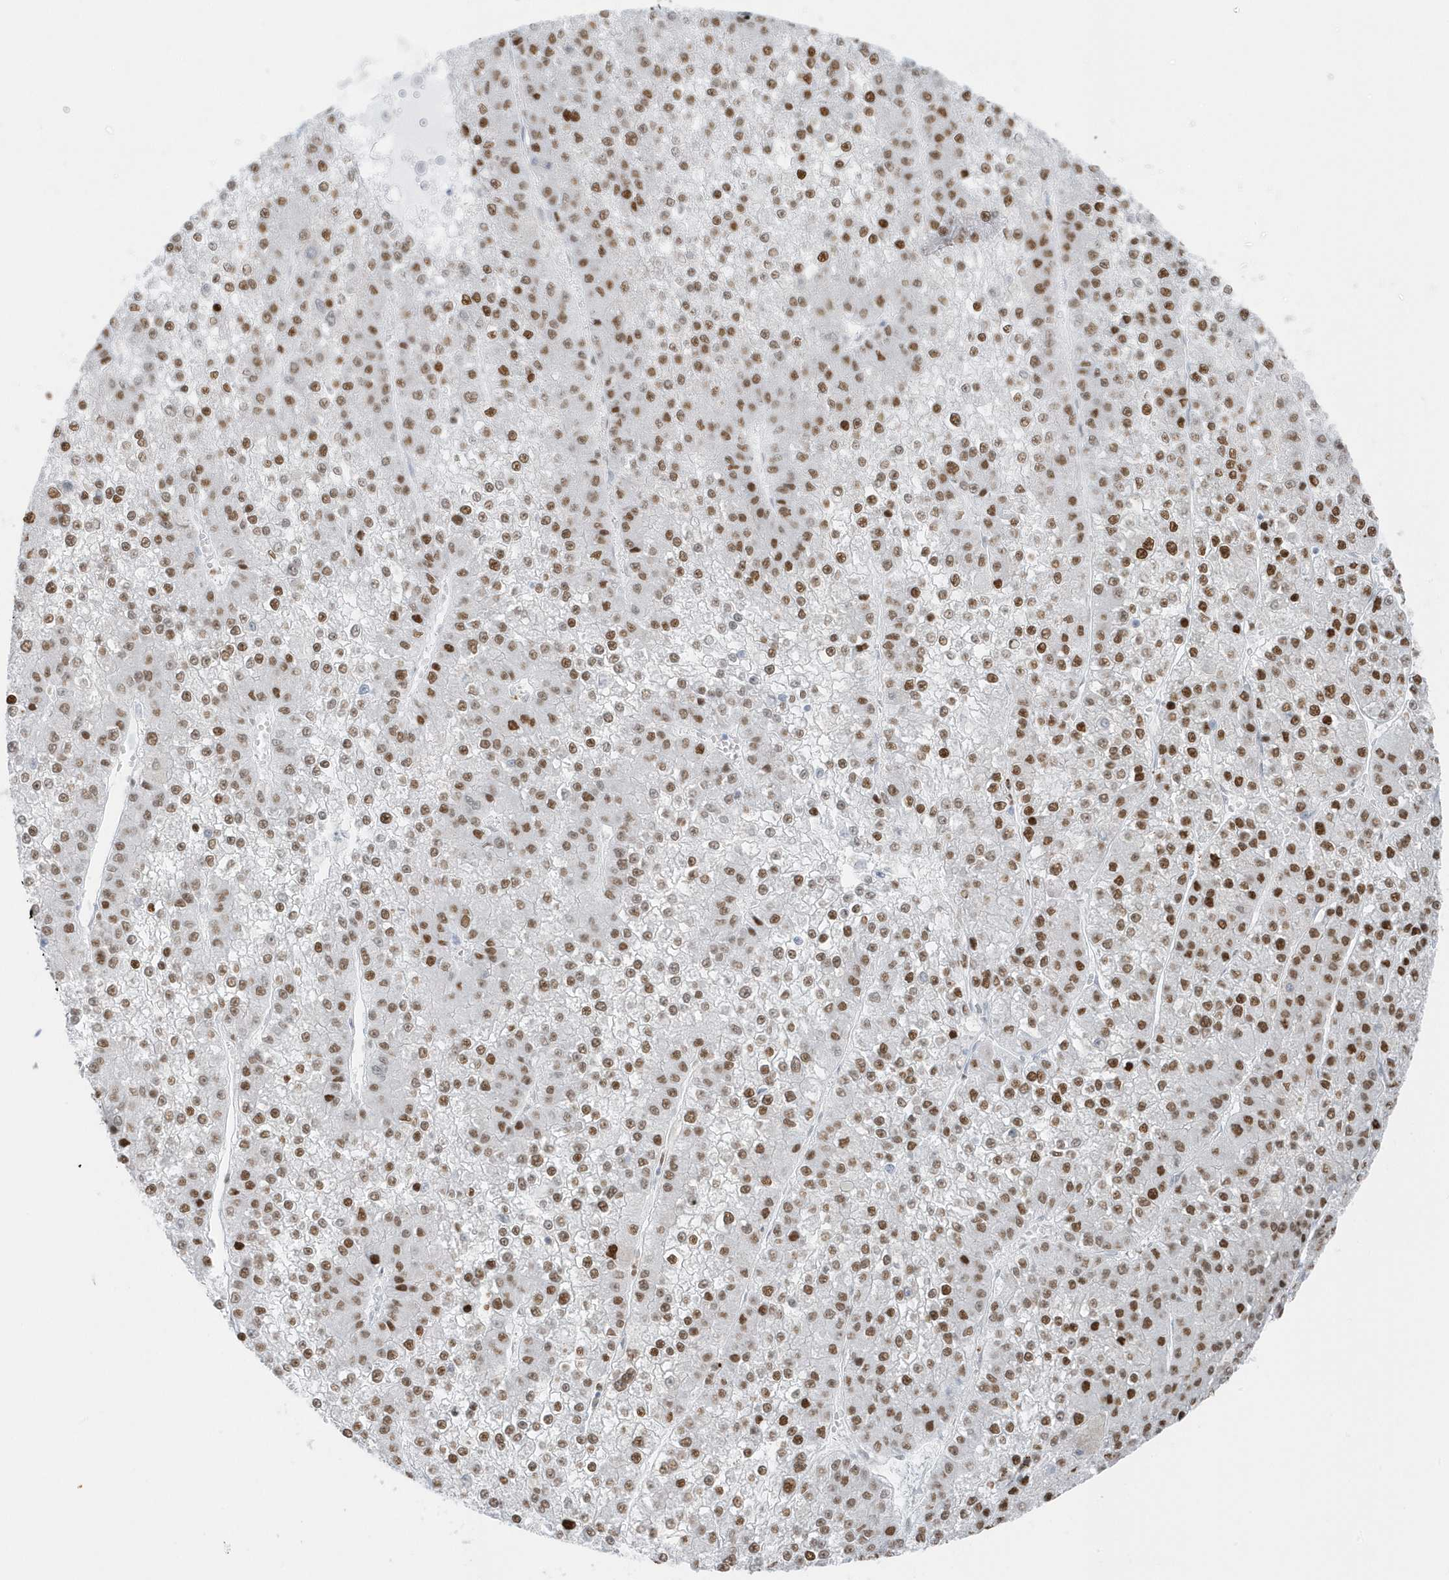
{"staining": {"intensity": "moderate", "quantity": ">75%", "location": "nuclear"}, "tissue": "liver cancer", "cell_type": "Tumor cells", "image_type": "cancer", "snomed": [{"axis": "morphology", "description": "Carcinoma, Hepatocellular, NOS"}, {"axis": "topography", "description": "Liver"}], "caption": "Immunohistochemical staining of hepatocellular carcinoma (liver) shows medium levels of moderate nuclear protein positivity in about >75% of tumor cells.", "gene": "SMIM34", "patient": {"sex": "female", "age": 73}}